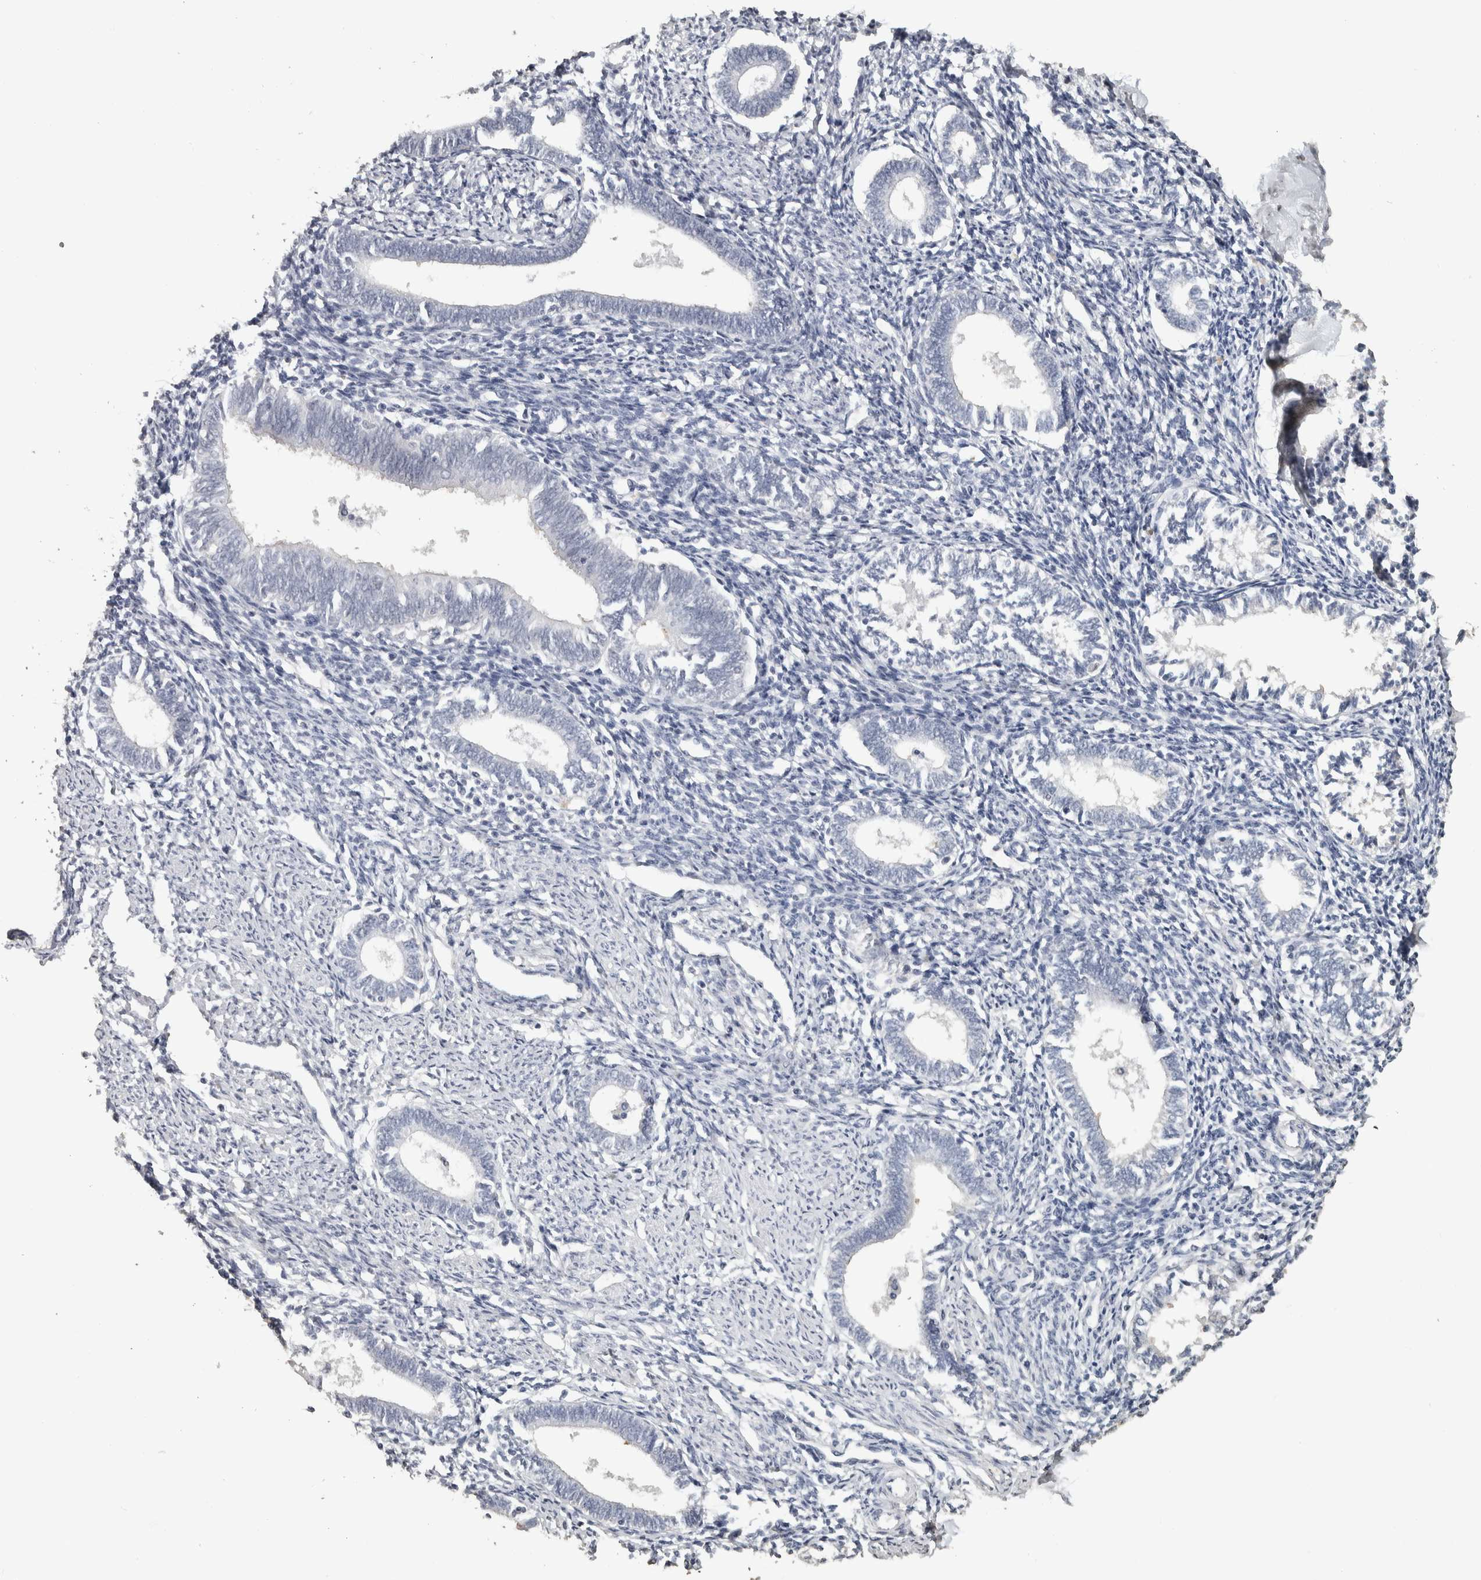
{"staining": {"intensity": "negative", "quantity": "none", "location": "none"}, "tissue": "endometrium", "cell_type": "Cells in endometrial stroma", "image_type": "normal", "snomed": [{"axis": "morphology", "description": "Normal tissue, NOS"}, {"axis": "topography", "description": "Endometrium"}], "caption": "Immunohistochemistry (IHC) histopathology image of benign endometrium: endometrium stained with DAB exhibits no significant protein staining in cells in endometrial stroma.", "gene": "NECAB1", "patient": {"sex": "female", "age": 41}}